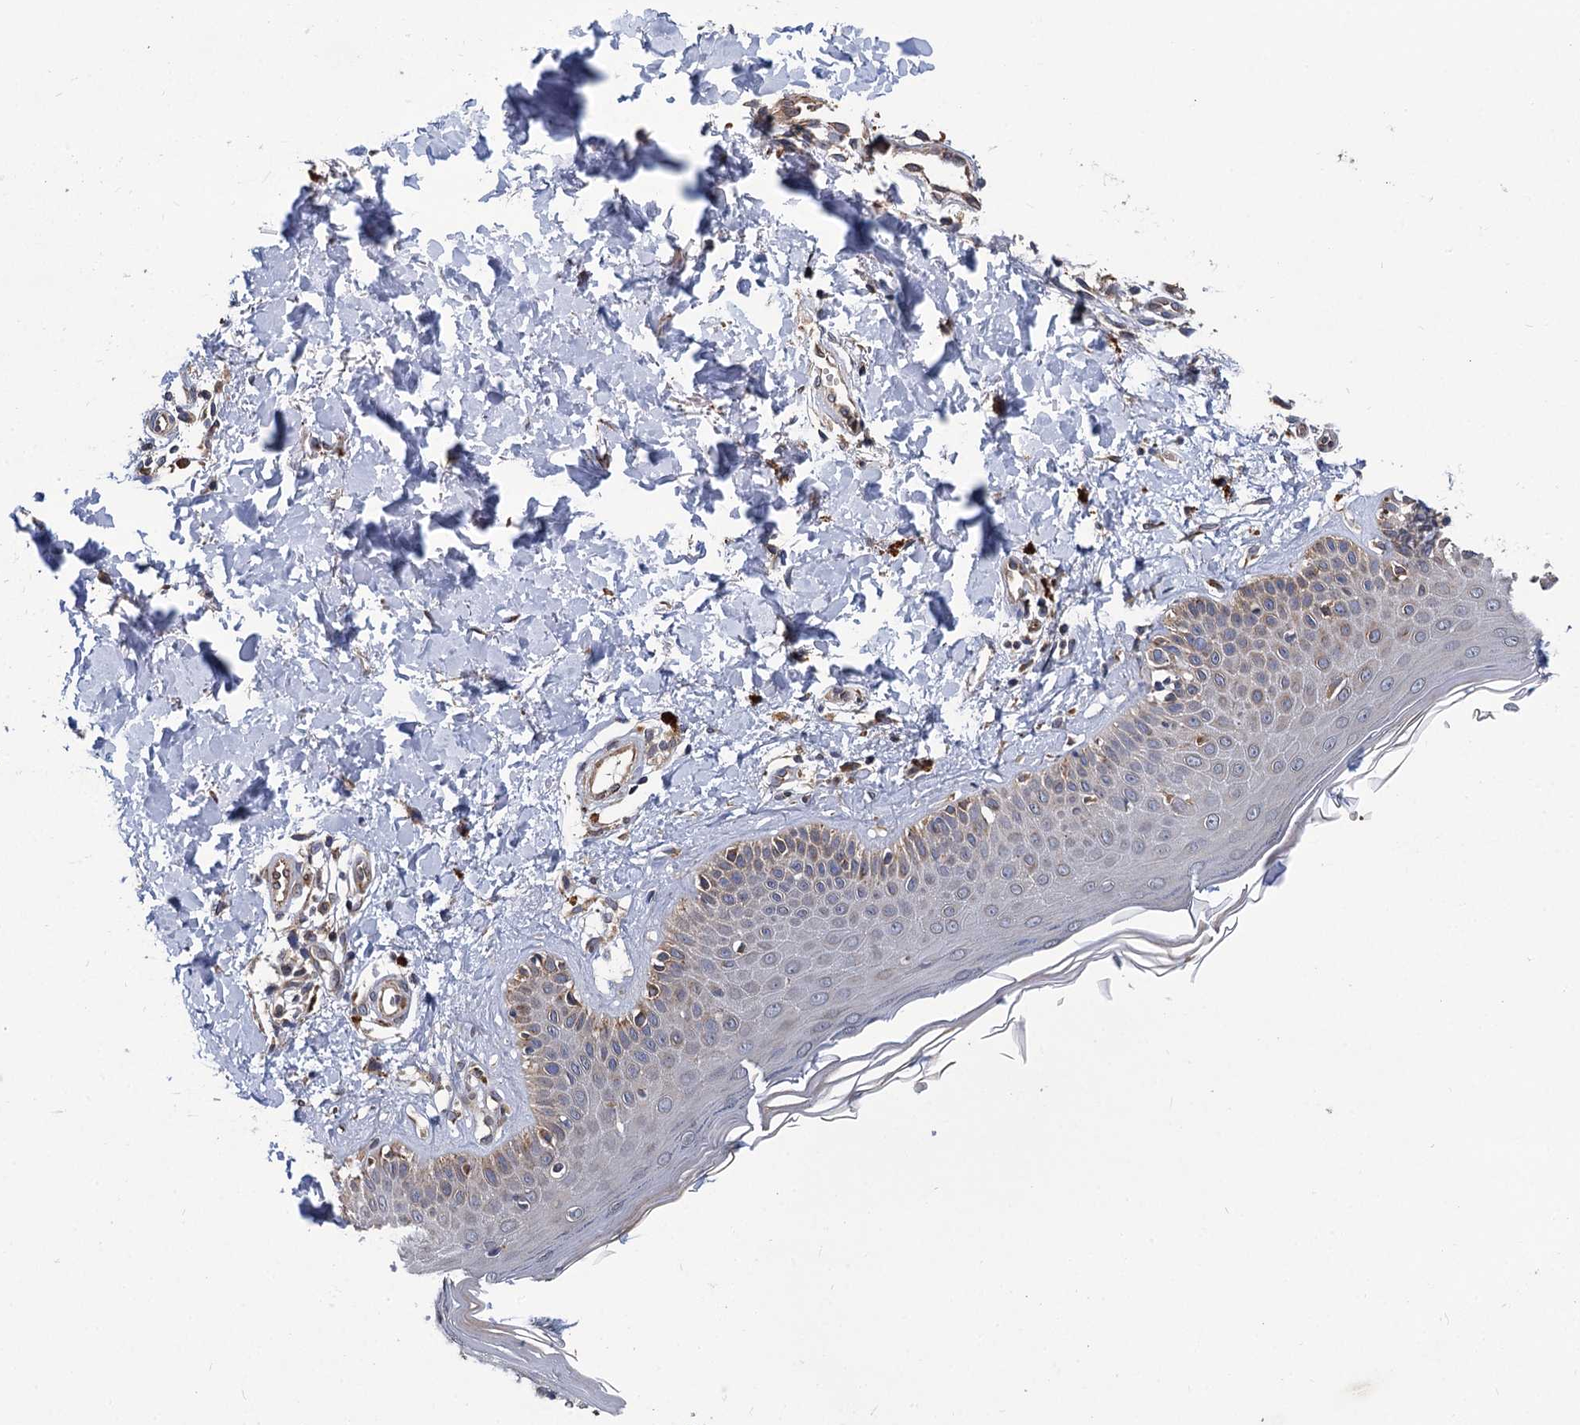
{"staining": {"intensity": "moderate", "quantity": ">75%", "location": "cytoplasmic/membranous"}, "tissue": "skin", "cell_type": "Fibroblasts", "image_type": "normal", "snomed": [{"axis": "morphology", "description": "Normal tissue, NOS"}, {"axis": "topography", "description": "Skin"}], "caption": "Immunohistochemical staining of normal human skin exhibits medium levels of moderate cytoplasmic/membranous staining in about >75% of fibroblasts.", "gene": "SUPV3L1", "patient": {"sex": "male", "age": 52}}